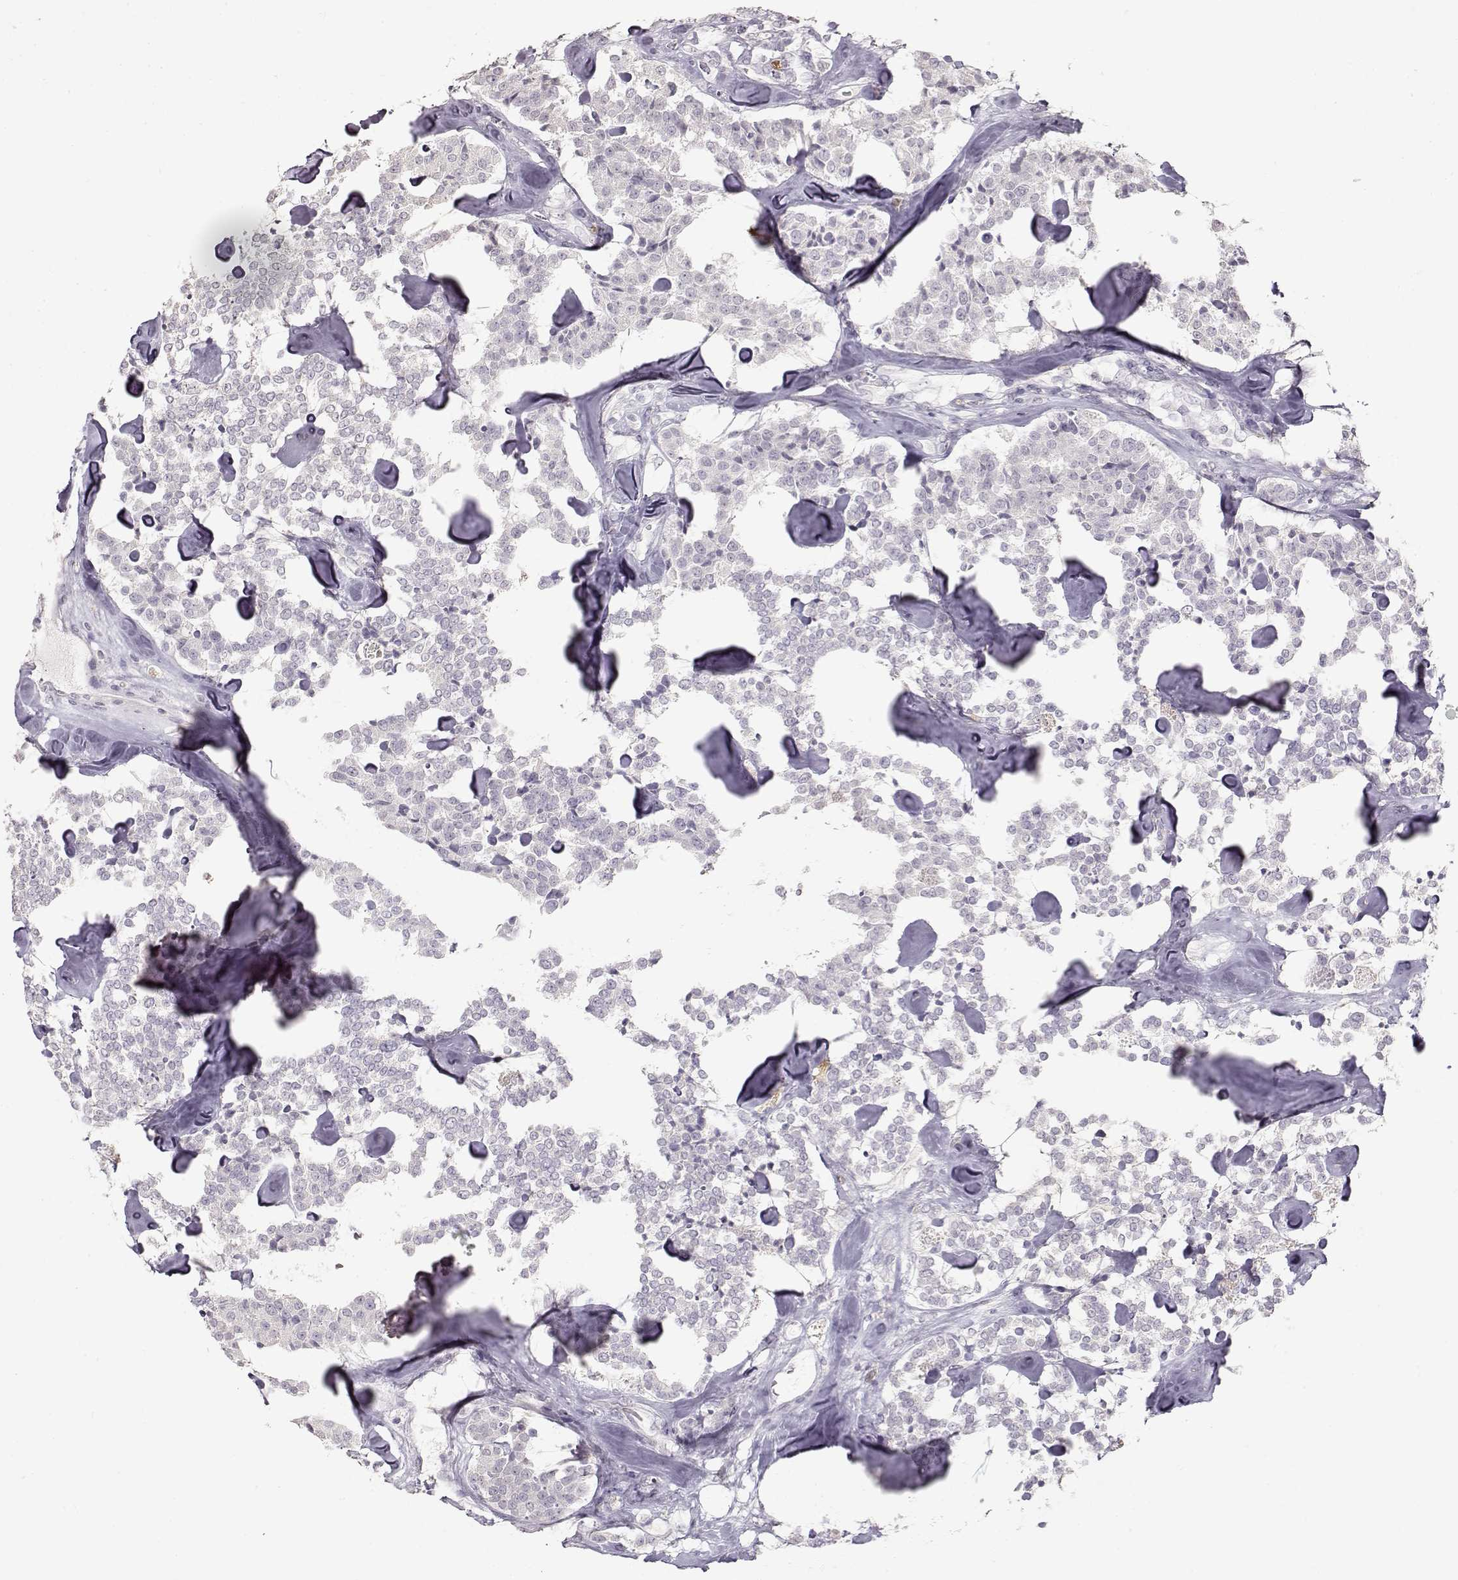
{"staining": {"intensity": "negative", "quantity": "none", "location": "none"}, "tissue": "carcinoid", "cell_type": "Tumor cells", "image_type": "cancer", "snomed": [{"axis": "morphology", "description": "Carcinoid, malignant, NOS"}, {"axis": "topography", "description": "Pancreas"}], "caption": "This is an IHC photomicrograph of malignant carcinoid. There is no staining in tumor cells.", "gene": "S100B", "patient": {"sex": "male", "age": 41}}